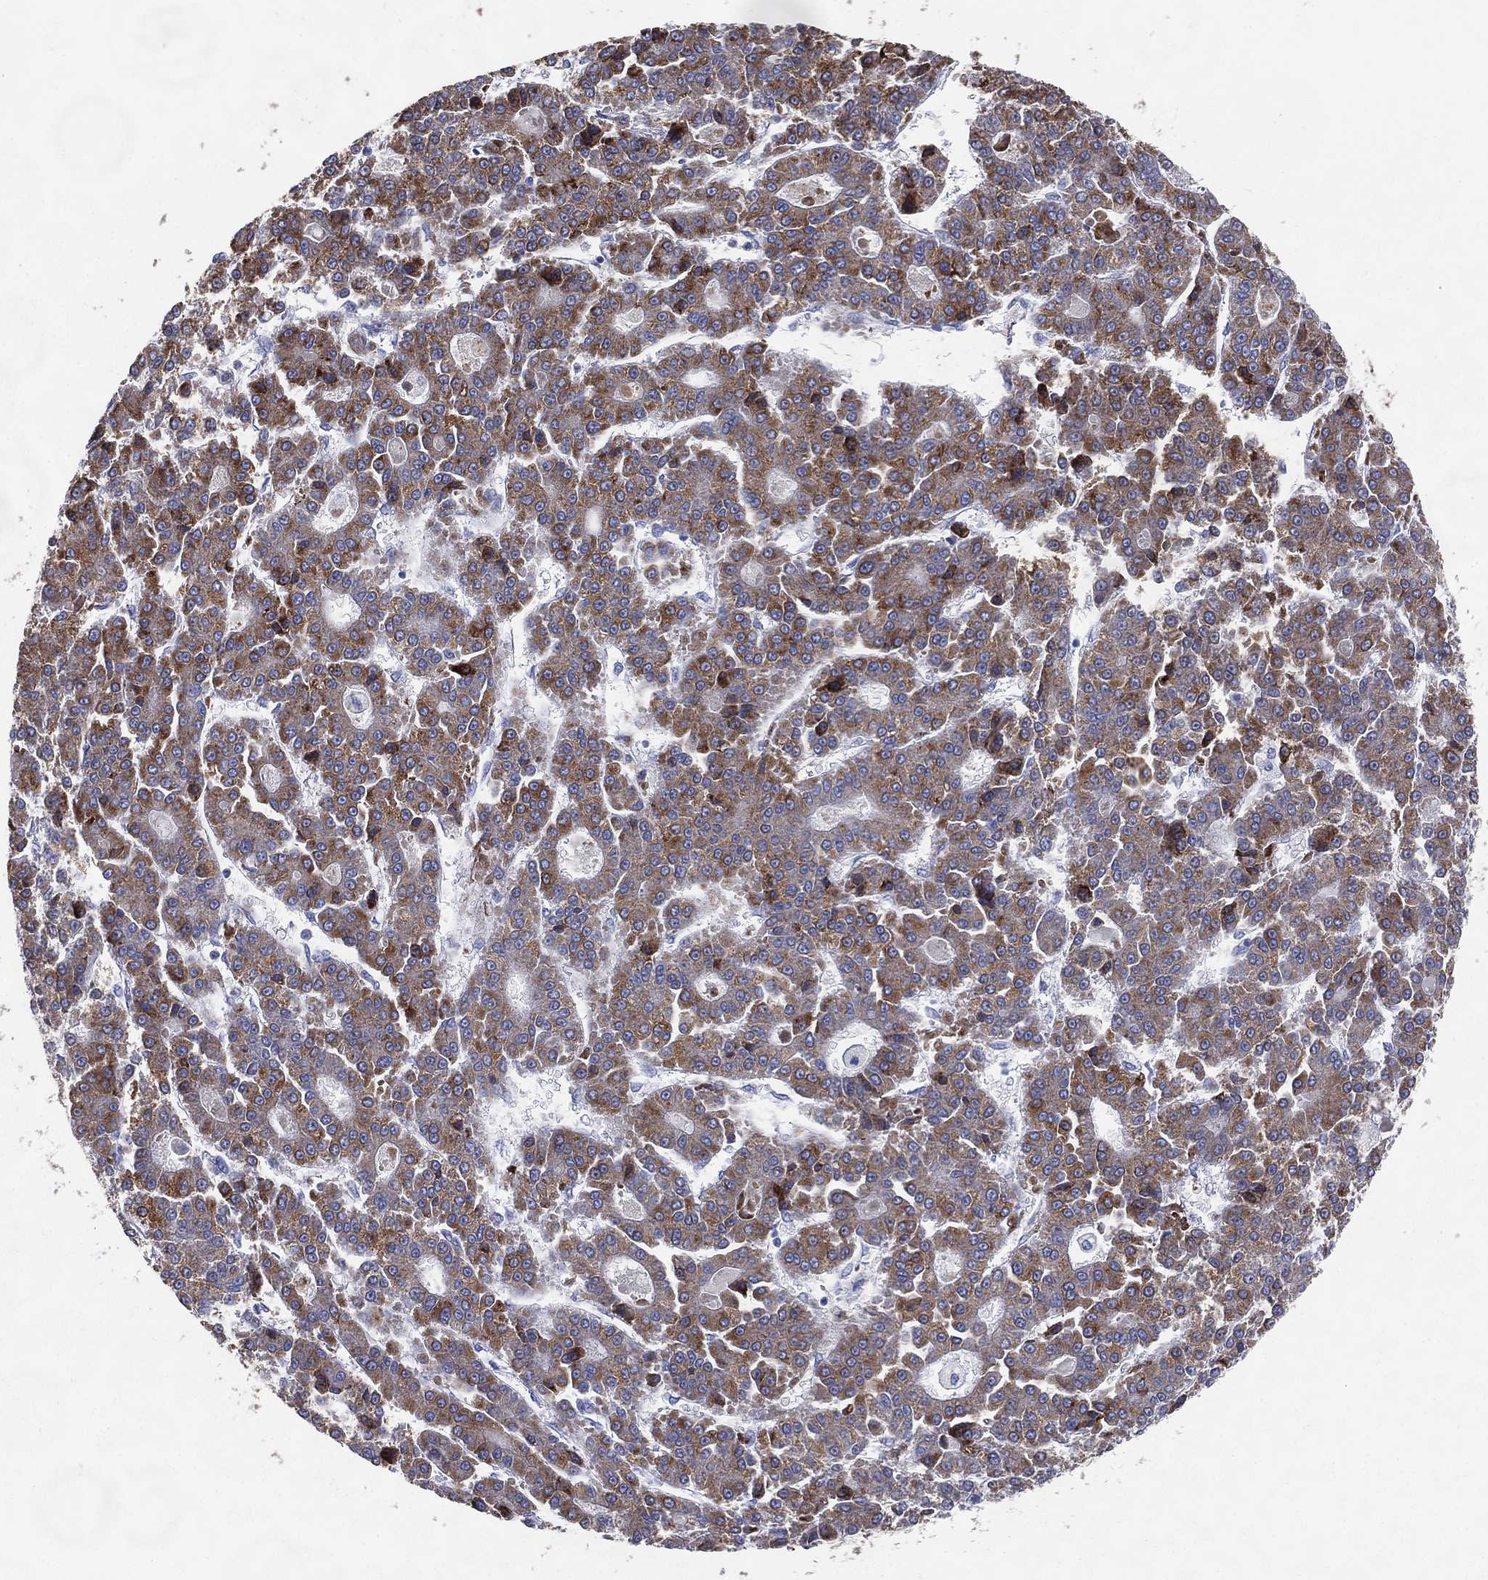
{"staining": {"intensity": "strong", "quantity": "25%-75%", "location": "cytoplasmic/membranous"}, "tissue": "liver cancer", "cell_type": "Tumor cells", "image_type": "cancer", "snomed": [{"axis": "morphology", "description": "Carcinoma, Hepatocellular, NOS"}, {"axis": "topography", "description": "Liver"}], "caption": "Tumor cells exhibit high levels of strong cytoplasmic/membranous expression in approximately 25%-75% of cells in human liver cancer (hepatocellular carcinoma).", "gene": "DNAH6", "patient": {"sex": "male", "age": 70}}